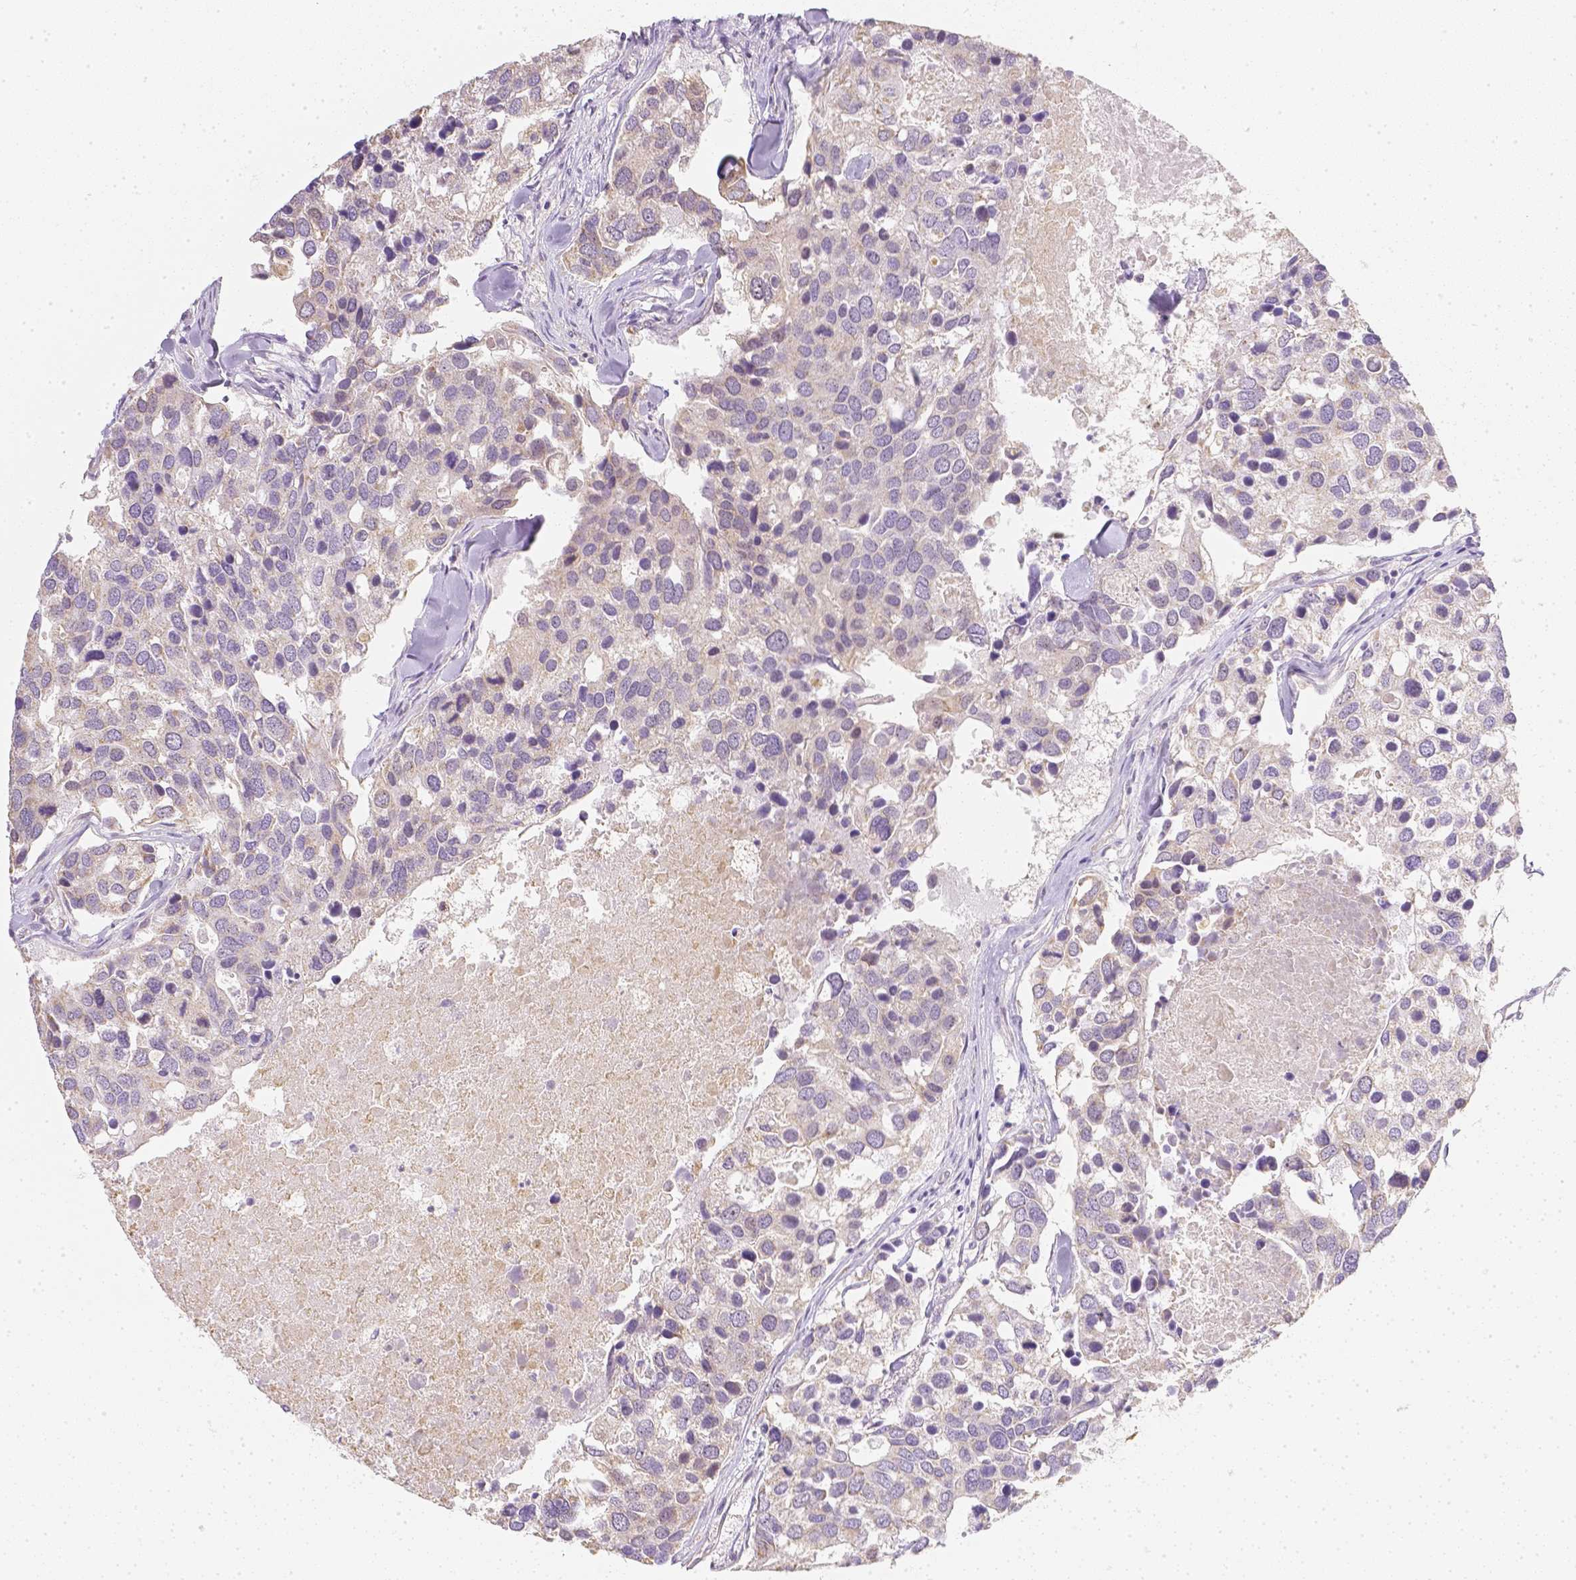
{"staining": {"intensity": "negative", "quantity": "none", "location": "none"}, "tissue": "breast cancer", "cell_type": "Tumor cells", "image_type": "cancer", "snomed": [{"axis": "morphology", "description": "Duct carcinoma"}, {"axis": "topography", "description": "Breast"}], "caption": "A high-resolution photomicrograph shows immunohistochemistry staining of breast infiltrating ductal carcinoma, which demonstrates no significant staining in tumor cells. (DAB (3,3'-diaminobenzidine) immunohistochemistry (IHC) visualized using brightfield microscopy, high magnification).", "gene": "NVL", "patient": {"sex": "female", "age": 83}}